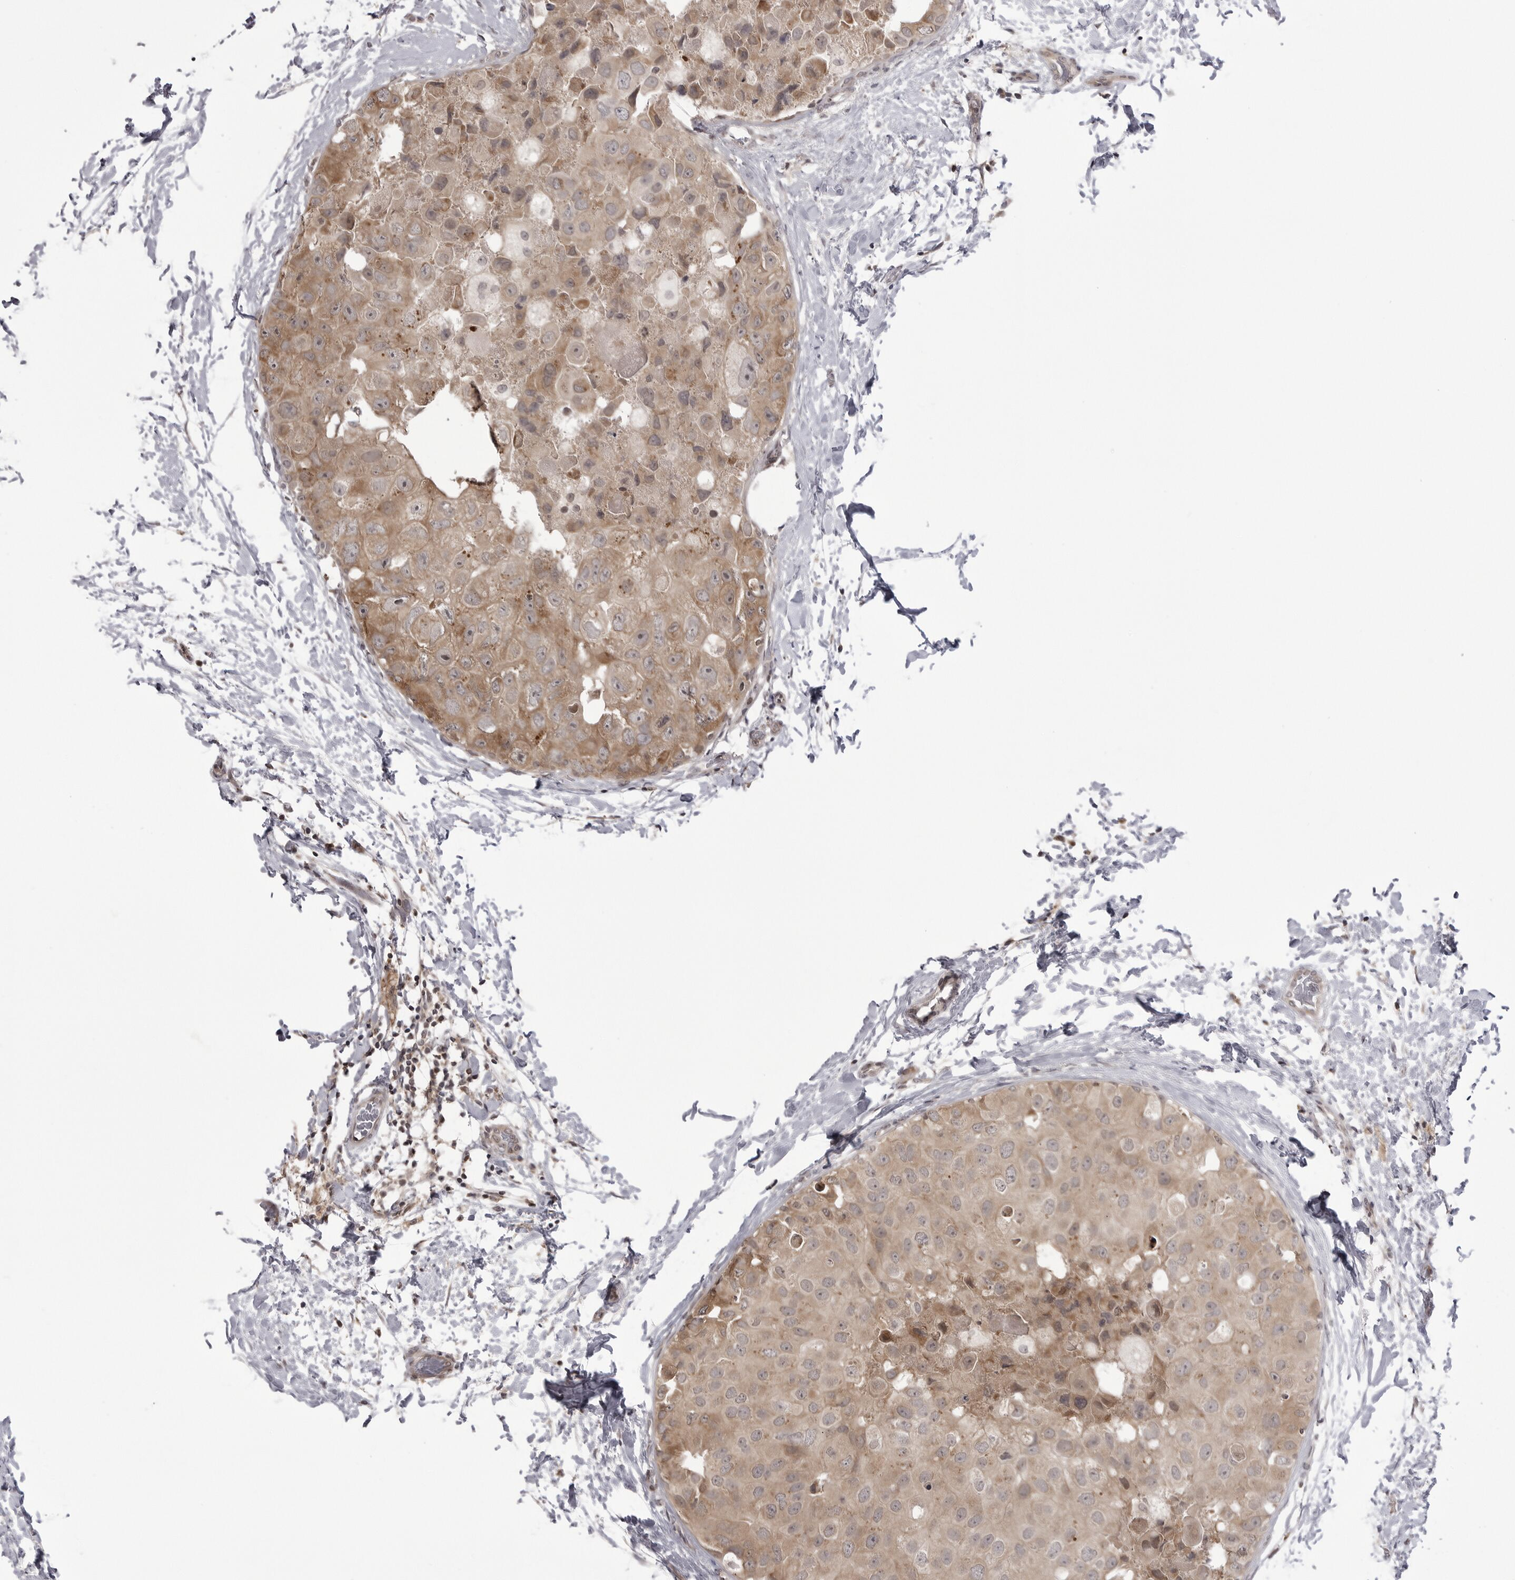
{"staining": {"intensity": "moderate", "quantity": ">75%", "location": "cytoplasmic/membranous"}, "tissue": "breast cancer", "cell_type": "Tumor cells", "image_type": "cancer", "snomed": [{"axis": "morphology", "description": "Duct carcinoma"}, {"axis": "topography", "description": "Breast"}], "caption": "DAB (3,3'-diaminobenzidine) immunohistochemical staining of human breast cancer reveals moderate cytoplasmic/membranous protein positivity in approximately >75% of tumor cells. The staining was performed using DAB (3,3'-diaminobenzidine), with brown indicating positive protein expression. Nuclei are stained blue with hematoxylin.", "gene": "PTK2B", "patient": {"sex": "female", "age": 62}}